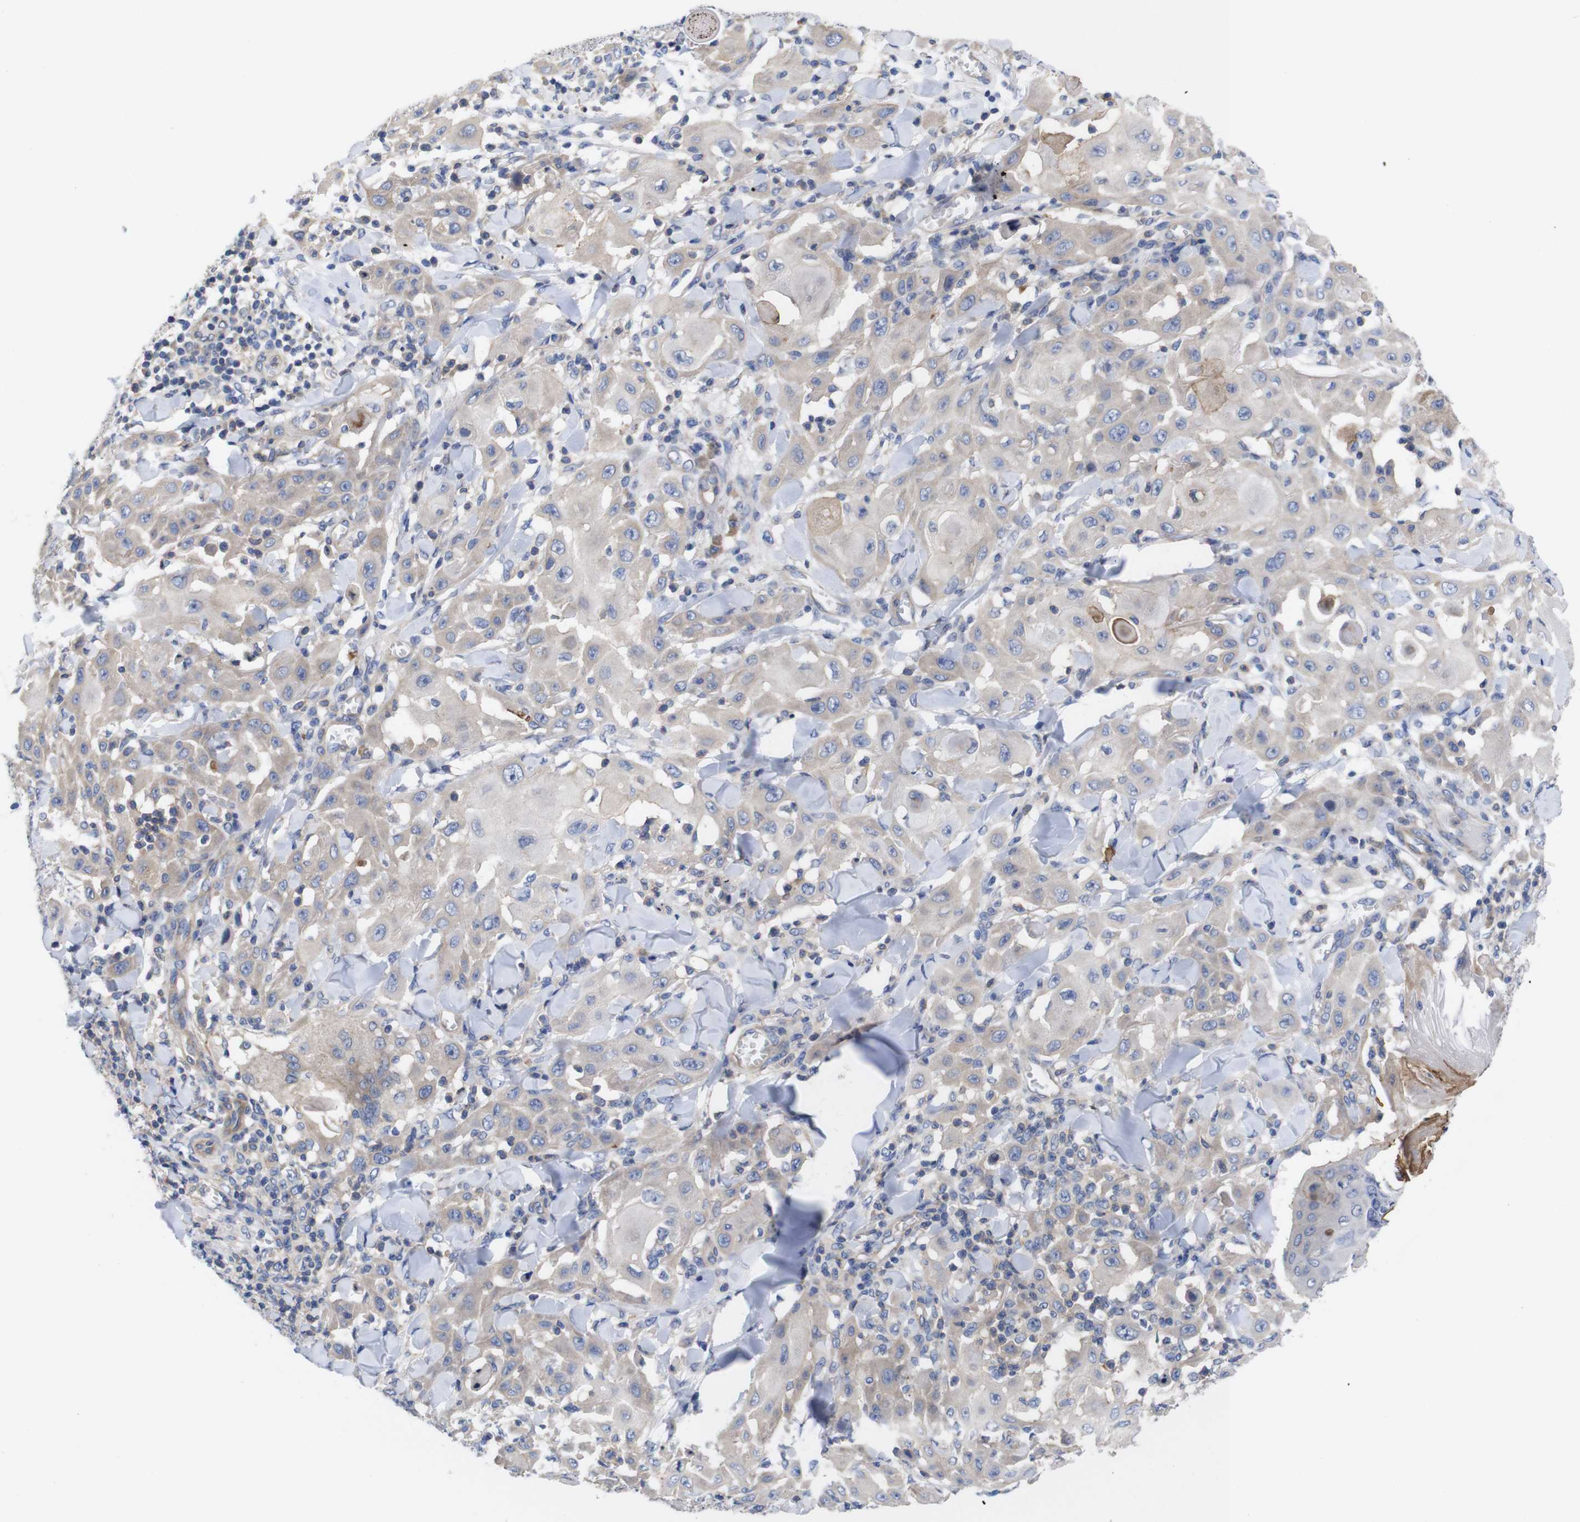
{"staining": {"intensity": "weak", "quantity": ">75%", "location": "cytoplasmic/membranous"}, "tissue": "skin cancer", "cell_type": "Tumor cells", "image_type": "cancer", "snomed": [{"axis": "morphology", "description": "Squamous cell carcinoma, NOS"}, {"axis": "topography", "description": "Skin"}], "caption": "Tumor cells demonstrate weak cytoplasmic/membranous positivity in about >75% of cells in skin squamous cell carcinoma.", "gene": "USH1C", "patient": {"sex": "male", "age": 24}}